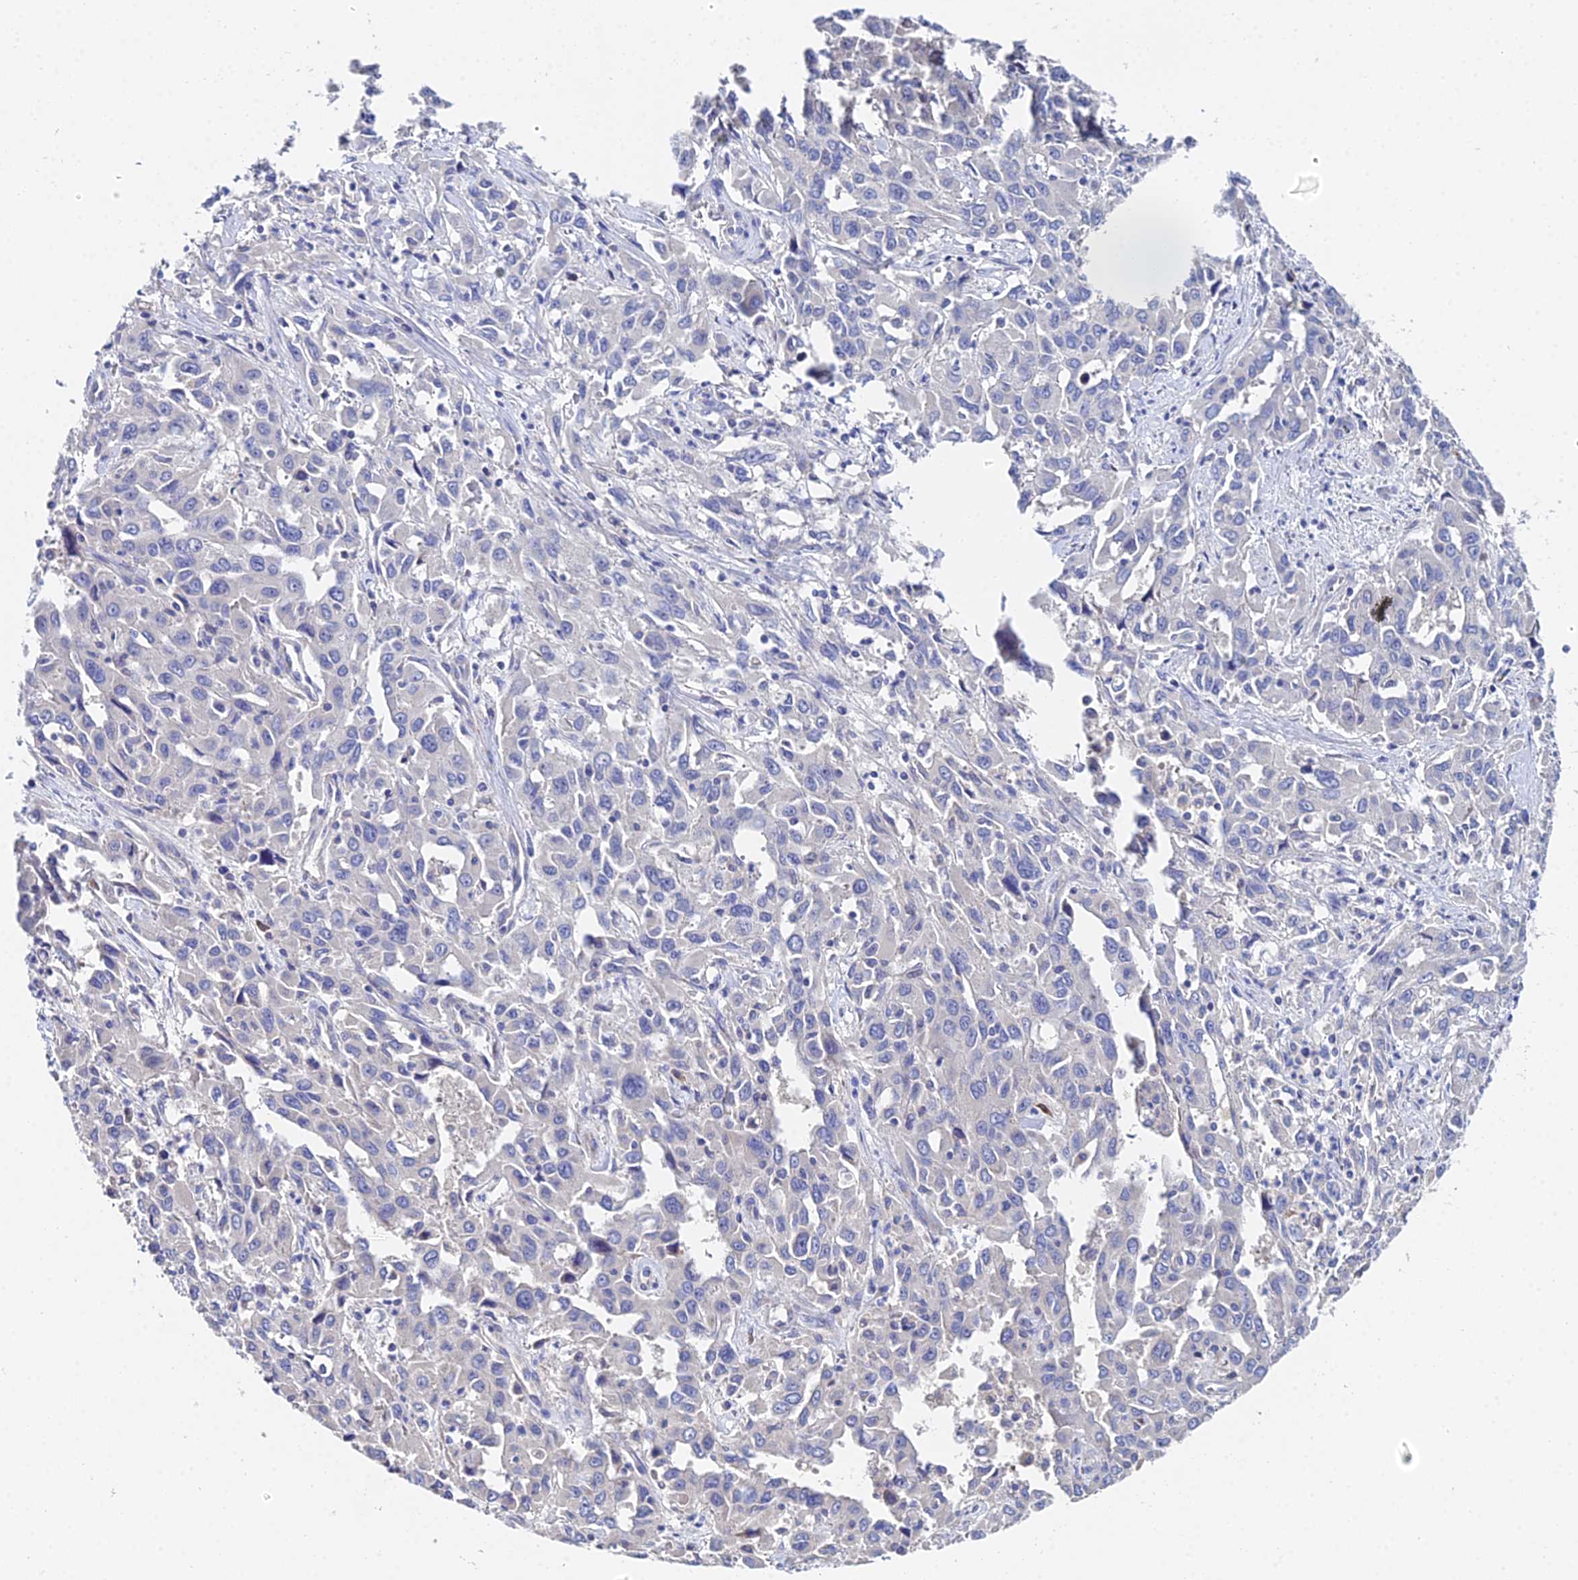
{"staining": {"intensity": "negative", "quantity": "none", "location": "none"}, "tissue": "liver cancer", "cell_type": "Tumor cells", "image_type": "cancer", "snomed": [{"axis": "morphology", "description": "Carcinoma, Hepatocellular, NOS"}, {"axis": "topography", "description": "Liver"}], "caption": "Liver cancer stained for a protein using IHC displays no positivity tumor cells.", "gene": "UBE2L3", "patient": {"sex": "male", "age": 63}}